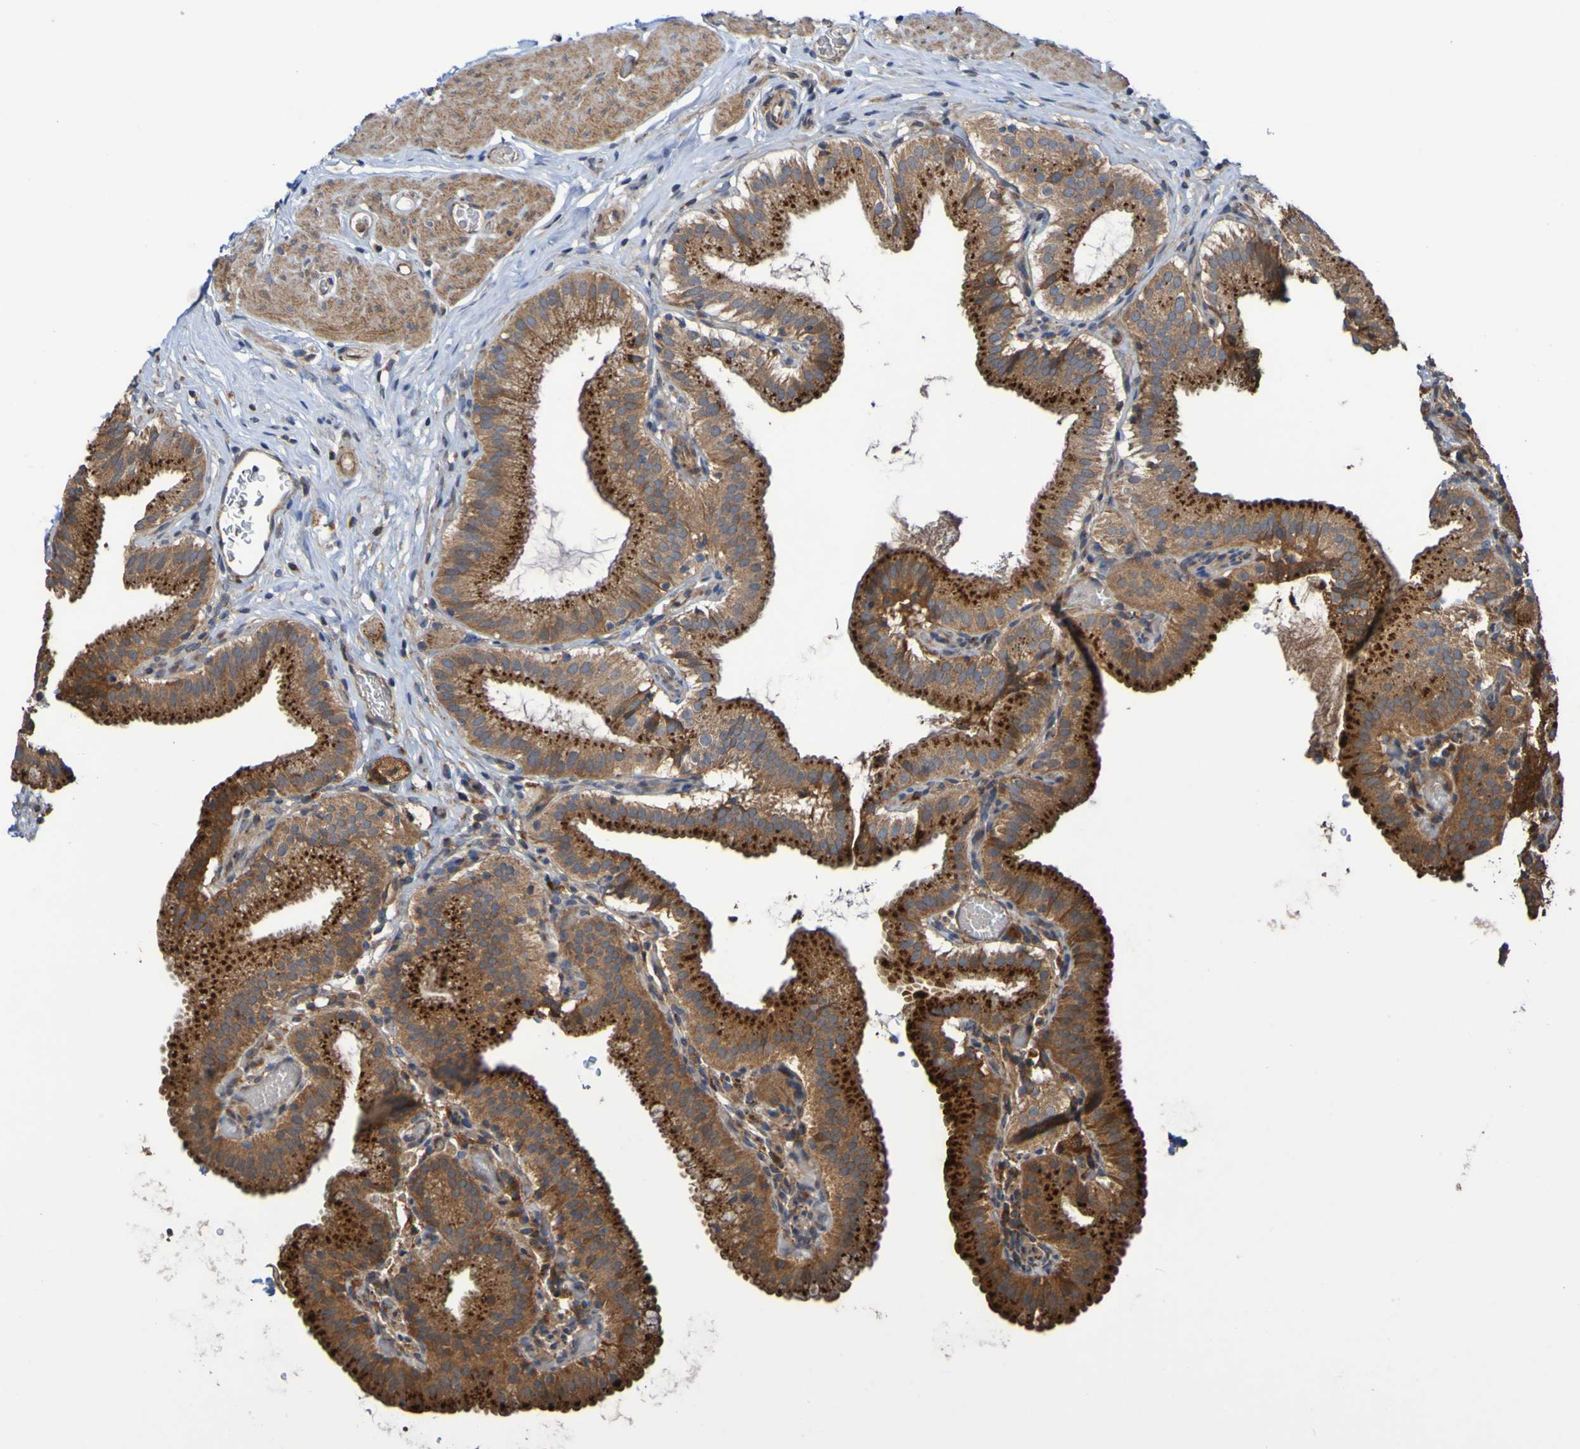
{"staining": {"intensity": "strong", "quantity": ">75%", "location": "cytoplasmic/membranous"}, "tissue": "gallbladder", "cell_type": "Glandular cells", "image_type": "normal", "snomed": [{"axis": "morphology", "description": "Normal tissue, NOS"}, {"axis": "topography", "description": "Gallbladder"}], "caption": "Protein analysis of benign gallbladder exhibits strong cytoplasmic/membranous expression in about >75% of glandular cells.", "gene": "UCN", "patient": {"sex": "male", "age": 54}}